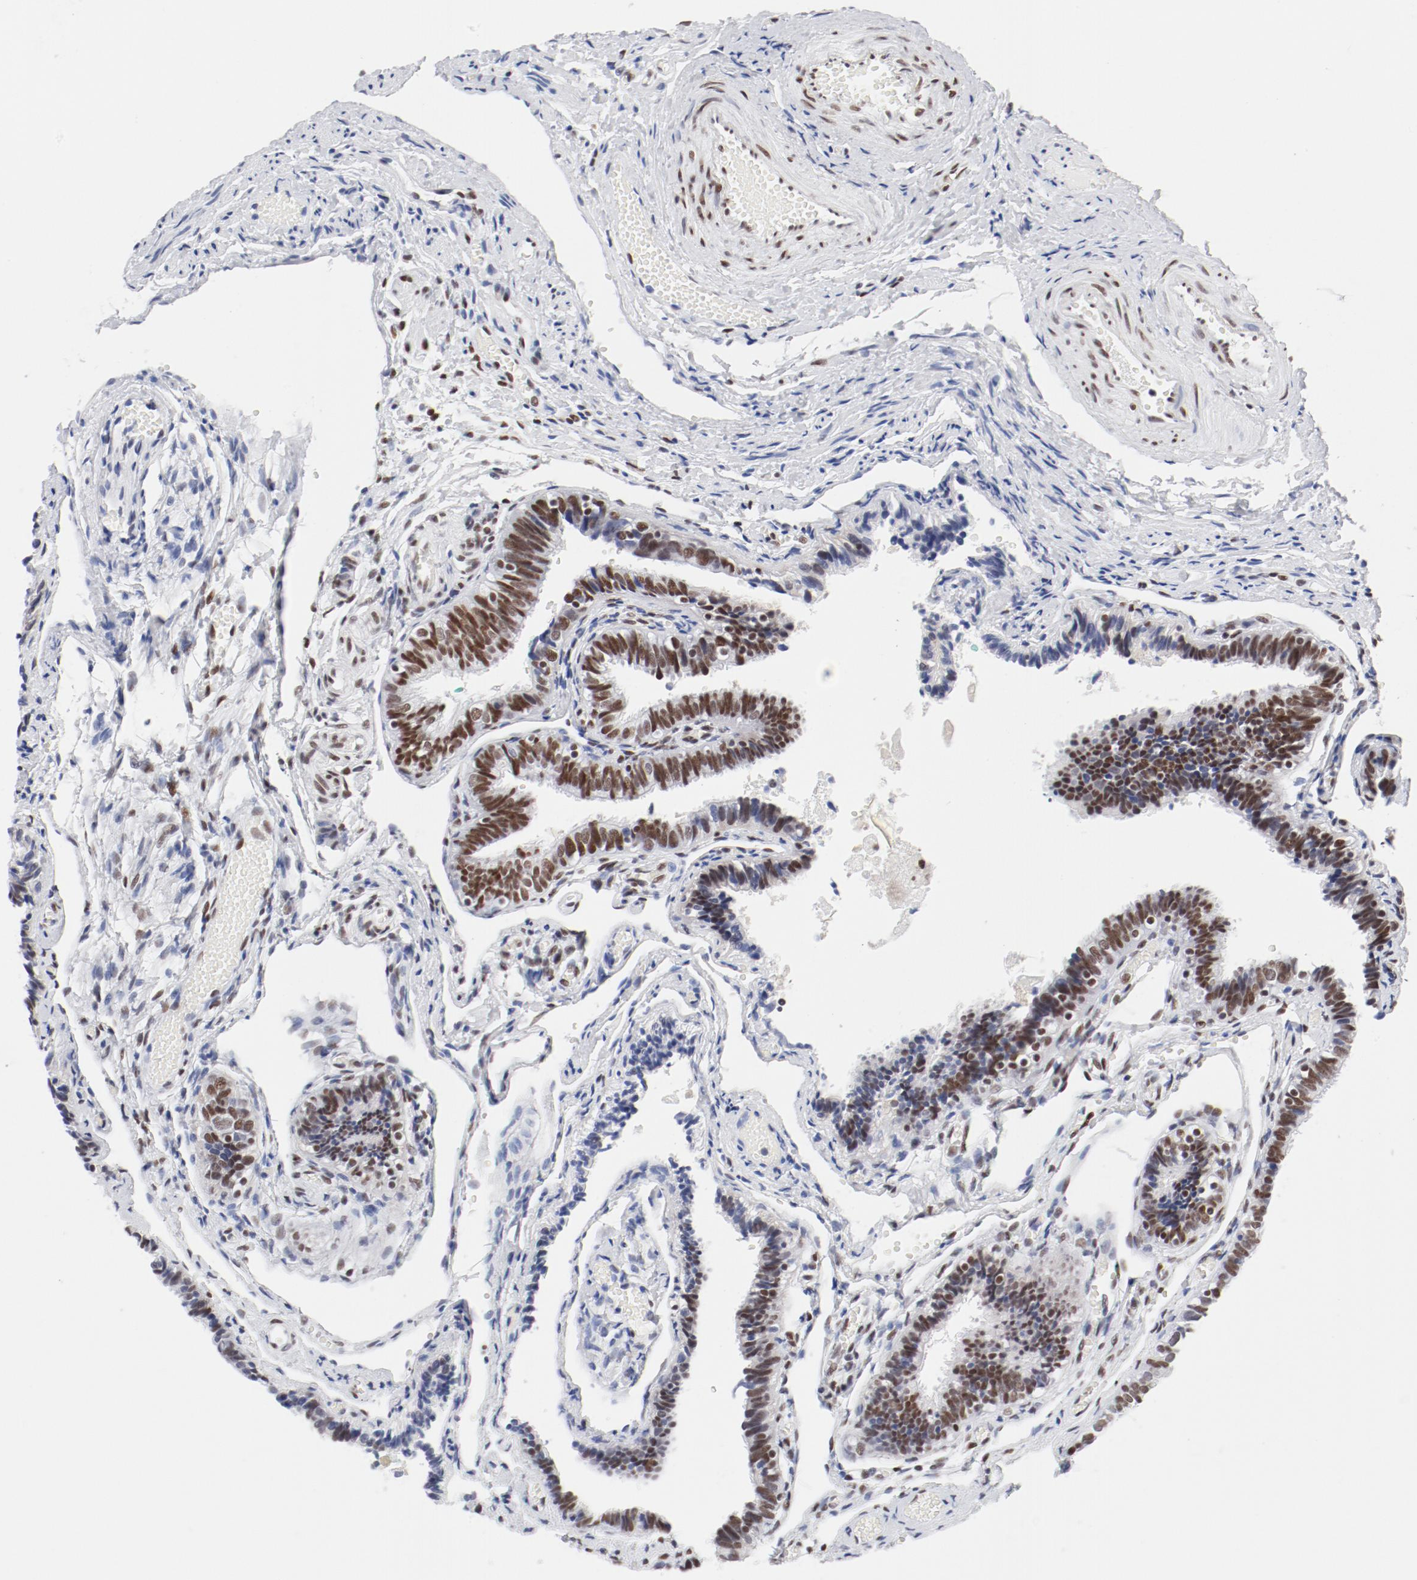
{"staining": {"intensity": "moderate", "quantity": ">75%", "location": "nuclear"}, "tissue": "fallopian tube", "cell_type": "Glandular cells", "image_type": "normal", "snomed": [{"axis": "morphology", "description": "Normal tissue, NOS"}, {"axis": "topography", "description": "Fallopian tube"}], "caption": "Moderate nuclear protein expression is seen in approximately >75% of glandular cells in fallopian tube.", "gene": "ATF2", "patient": {"sex": "female", "age": 46}}